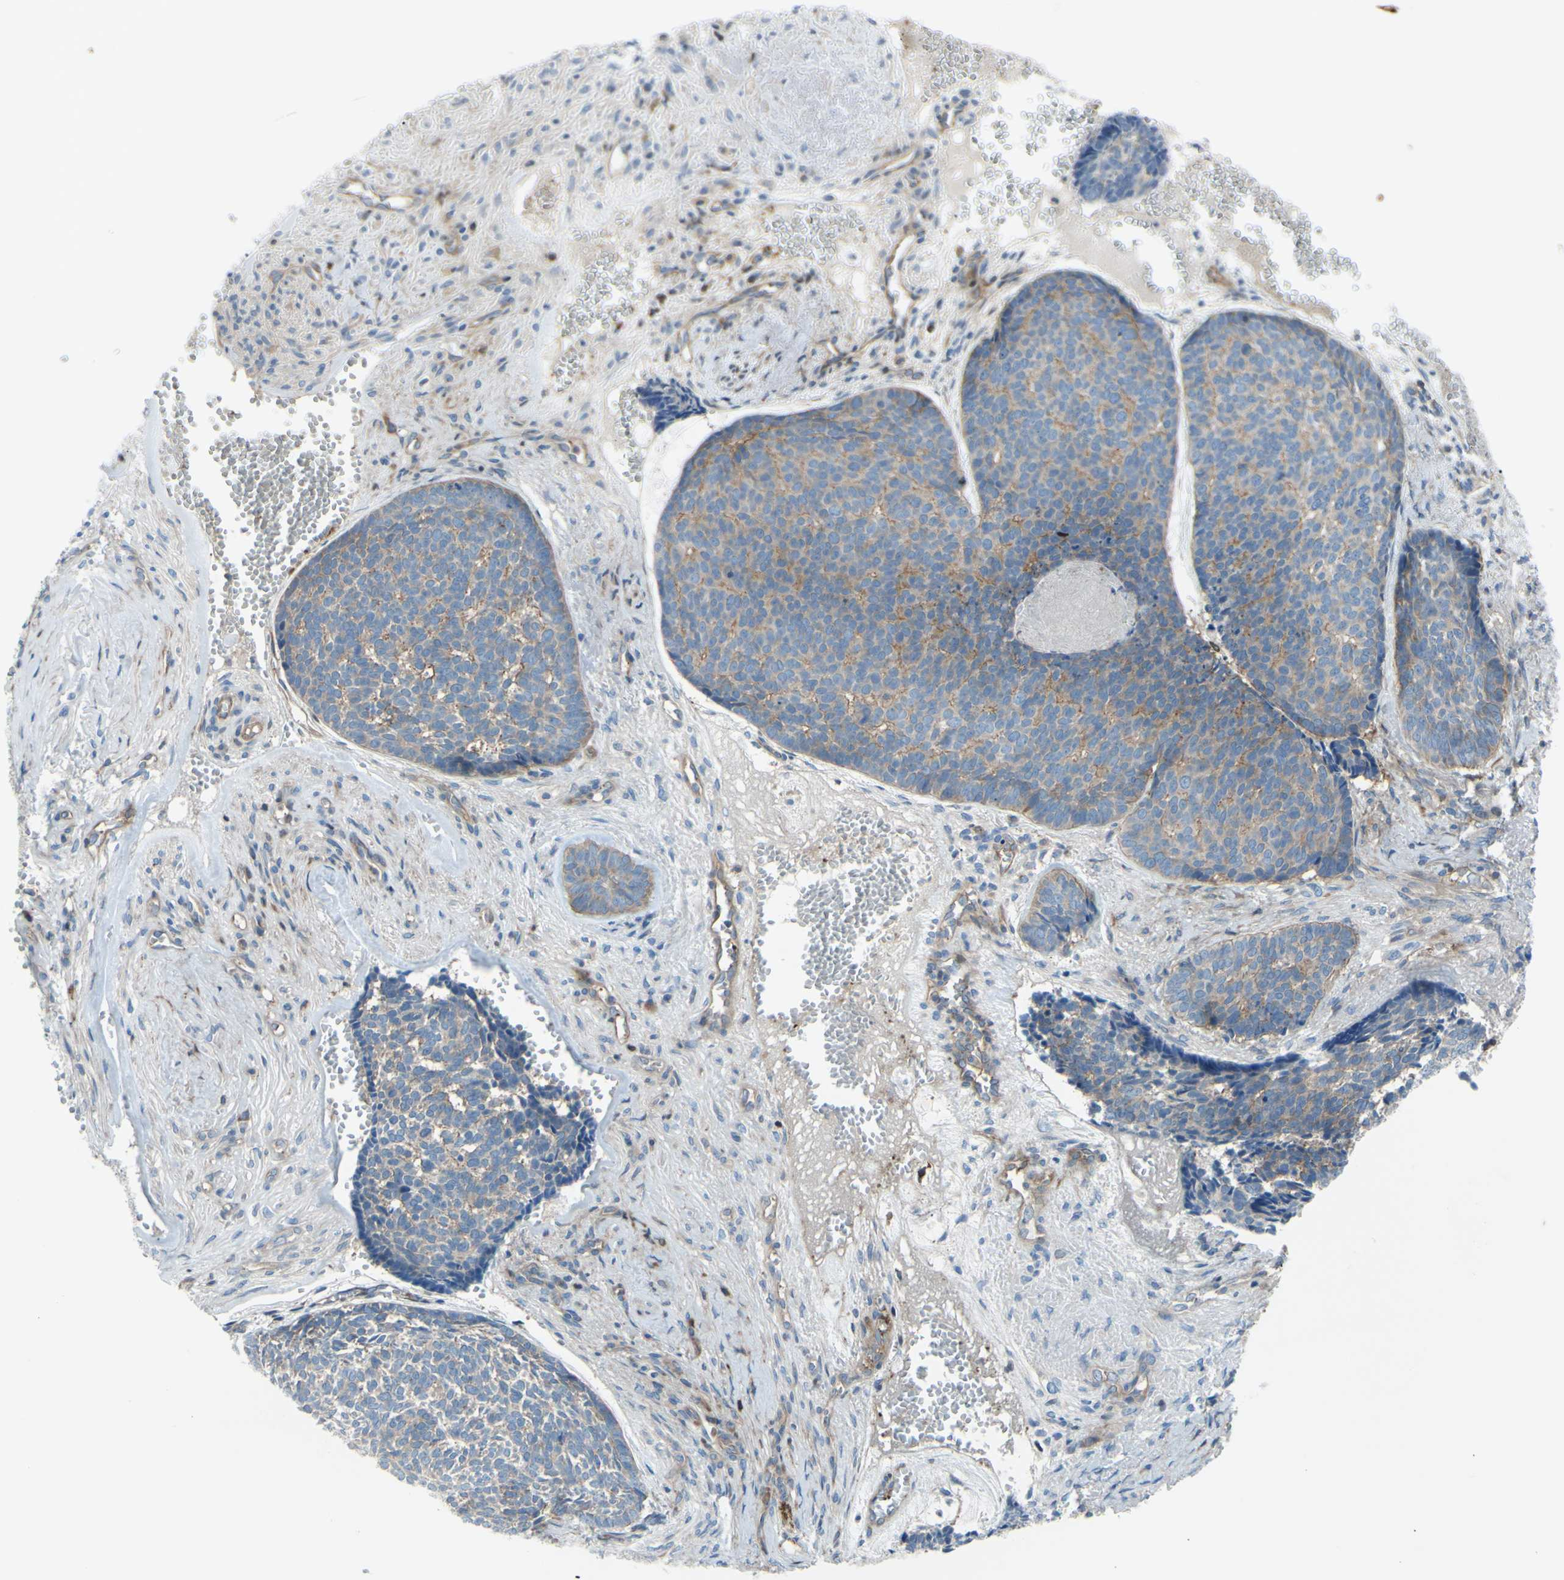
{"staining": {"intensity": "weak", "quantity": "25%-75%", "location": "cytoplasmic/membranous"}, "tissue": "skin cancer", "cell_type": "Tumor cells", "image_type": "cancer", "snomed": [{"axis": "morphology", "description": "Basal cell carcinoma"}, {"axis": "topography", "description": "Skin"}], "caption": "Skin cancer (basal cell carcinoma) stained for a protein displays weak cytoplasmic/membranous positivity in tumor cells.", "gene": "PAK2", "patient": {"sex": "male", "age": 84}}